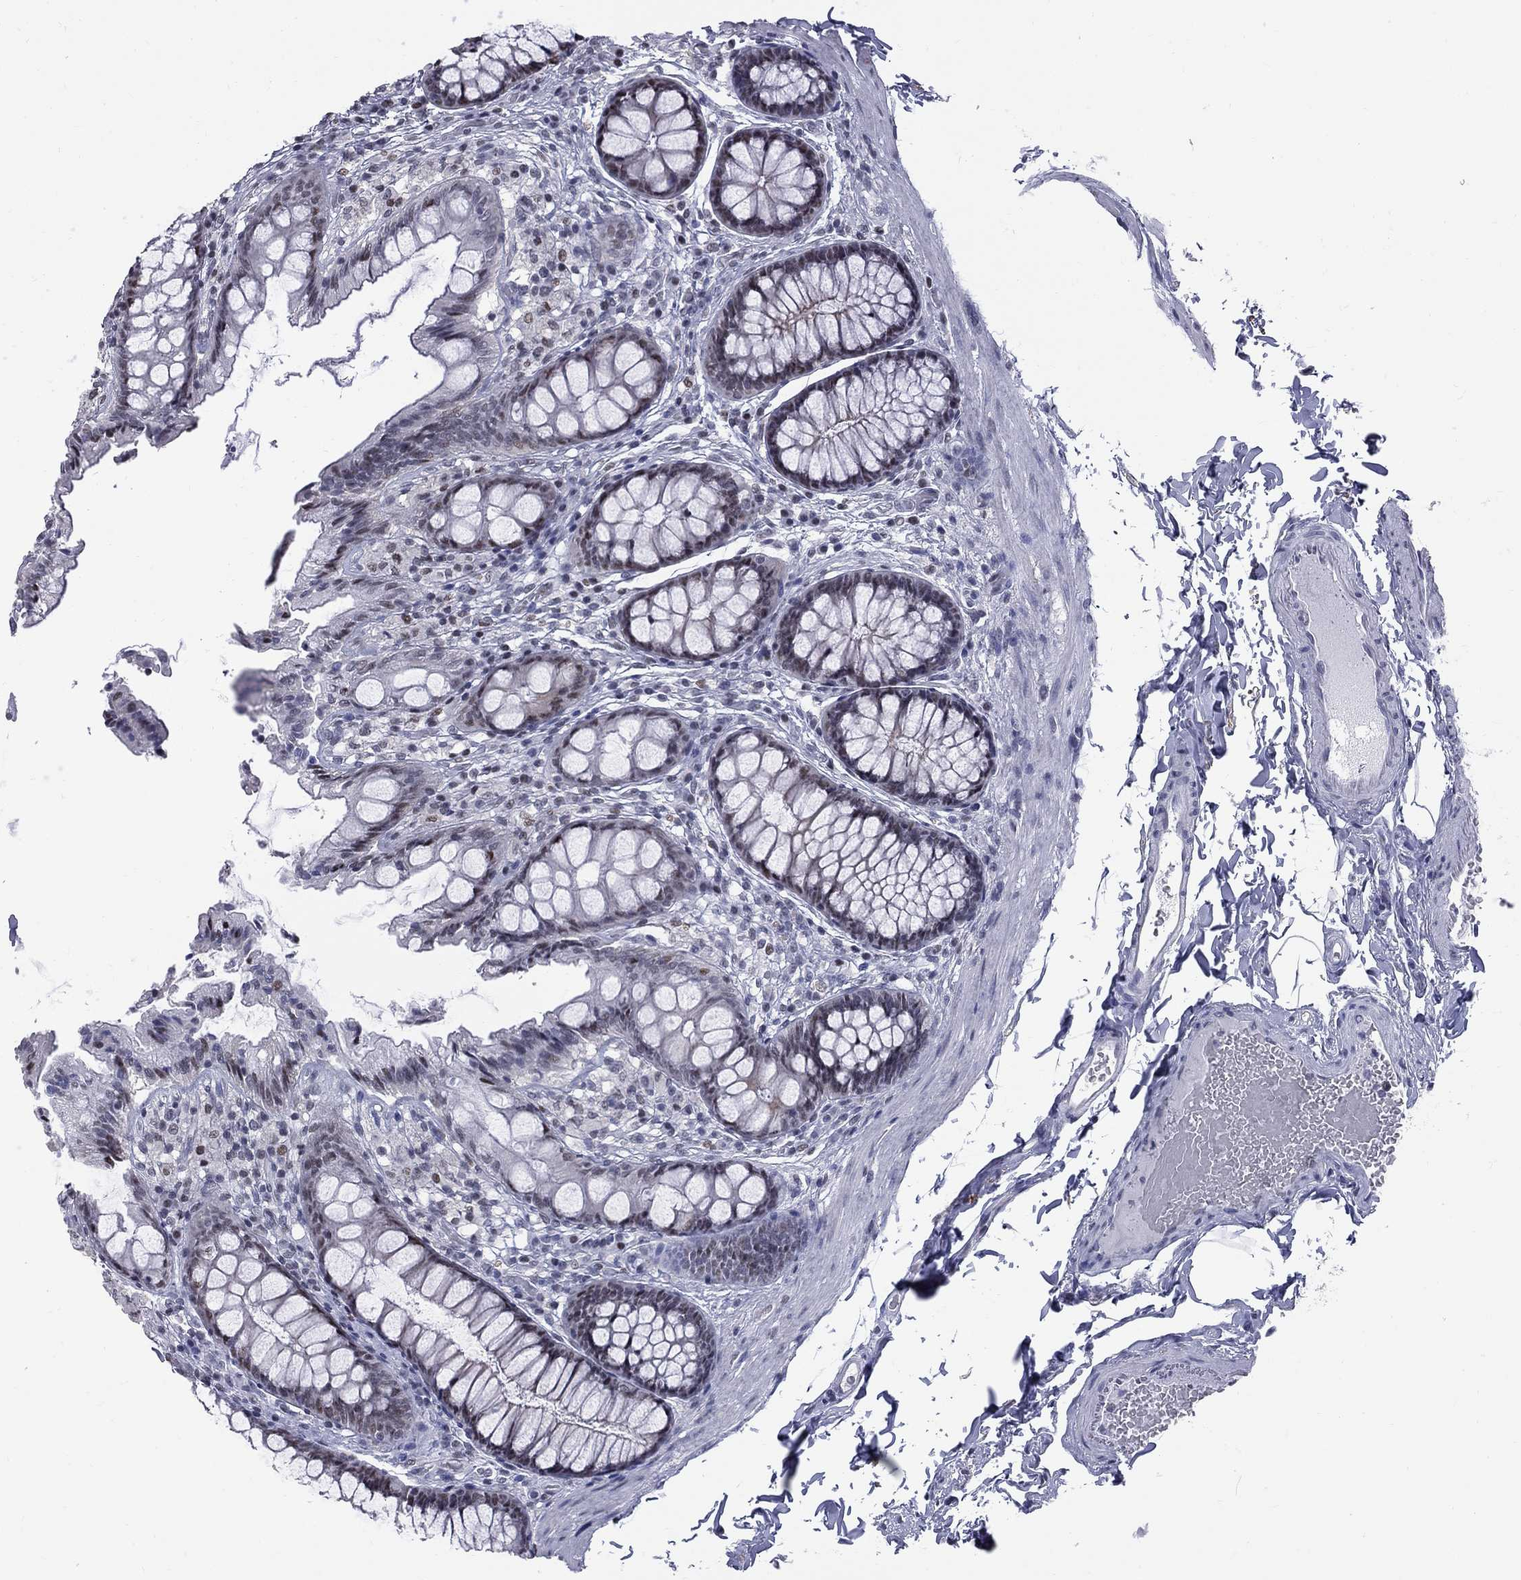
{"staining": {"intensity": "negative", "quantity": "none", "location": "none"}, "tissue": "colon", "cell_type": "Endothelial cells", "image_type": "normal", "snomed": [{"axis": "morphology", "description": "Normal tissue, NOS"}, {"axis": "topography", "description": "Colon"}], "caption": "The micrograph displays no staining of endothelial cells in benign colon.", "gene": "ZNF154", "patient": {"sex": "female", "age": 86}}